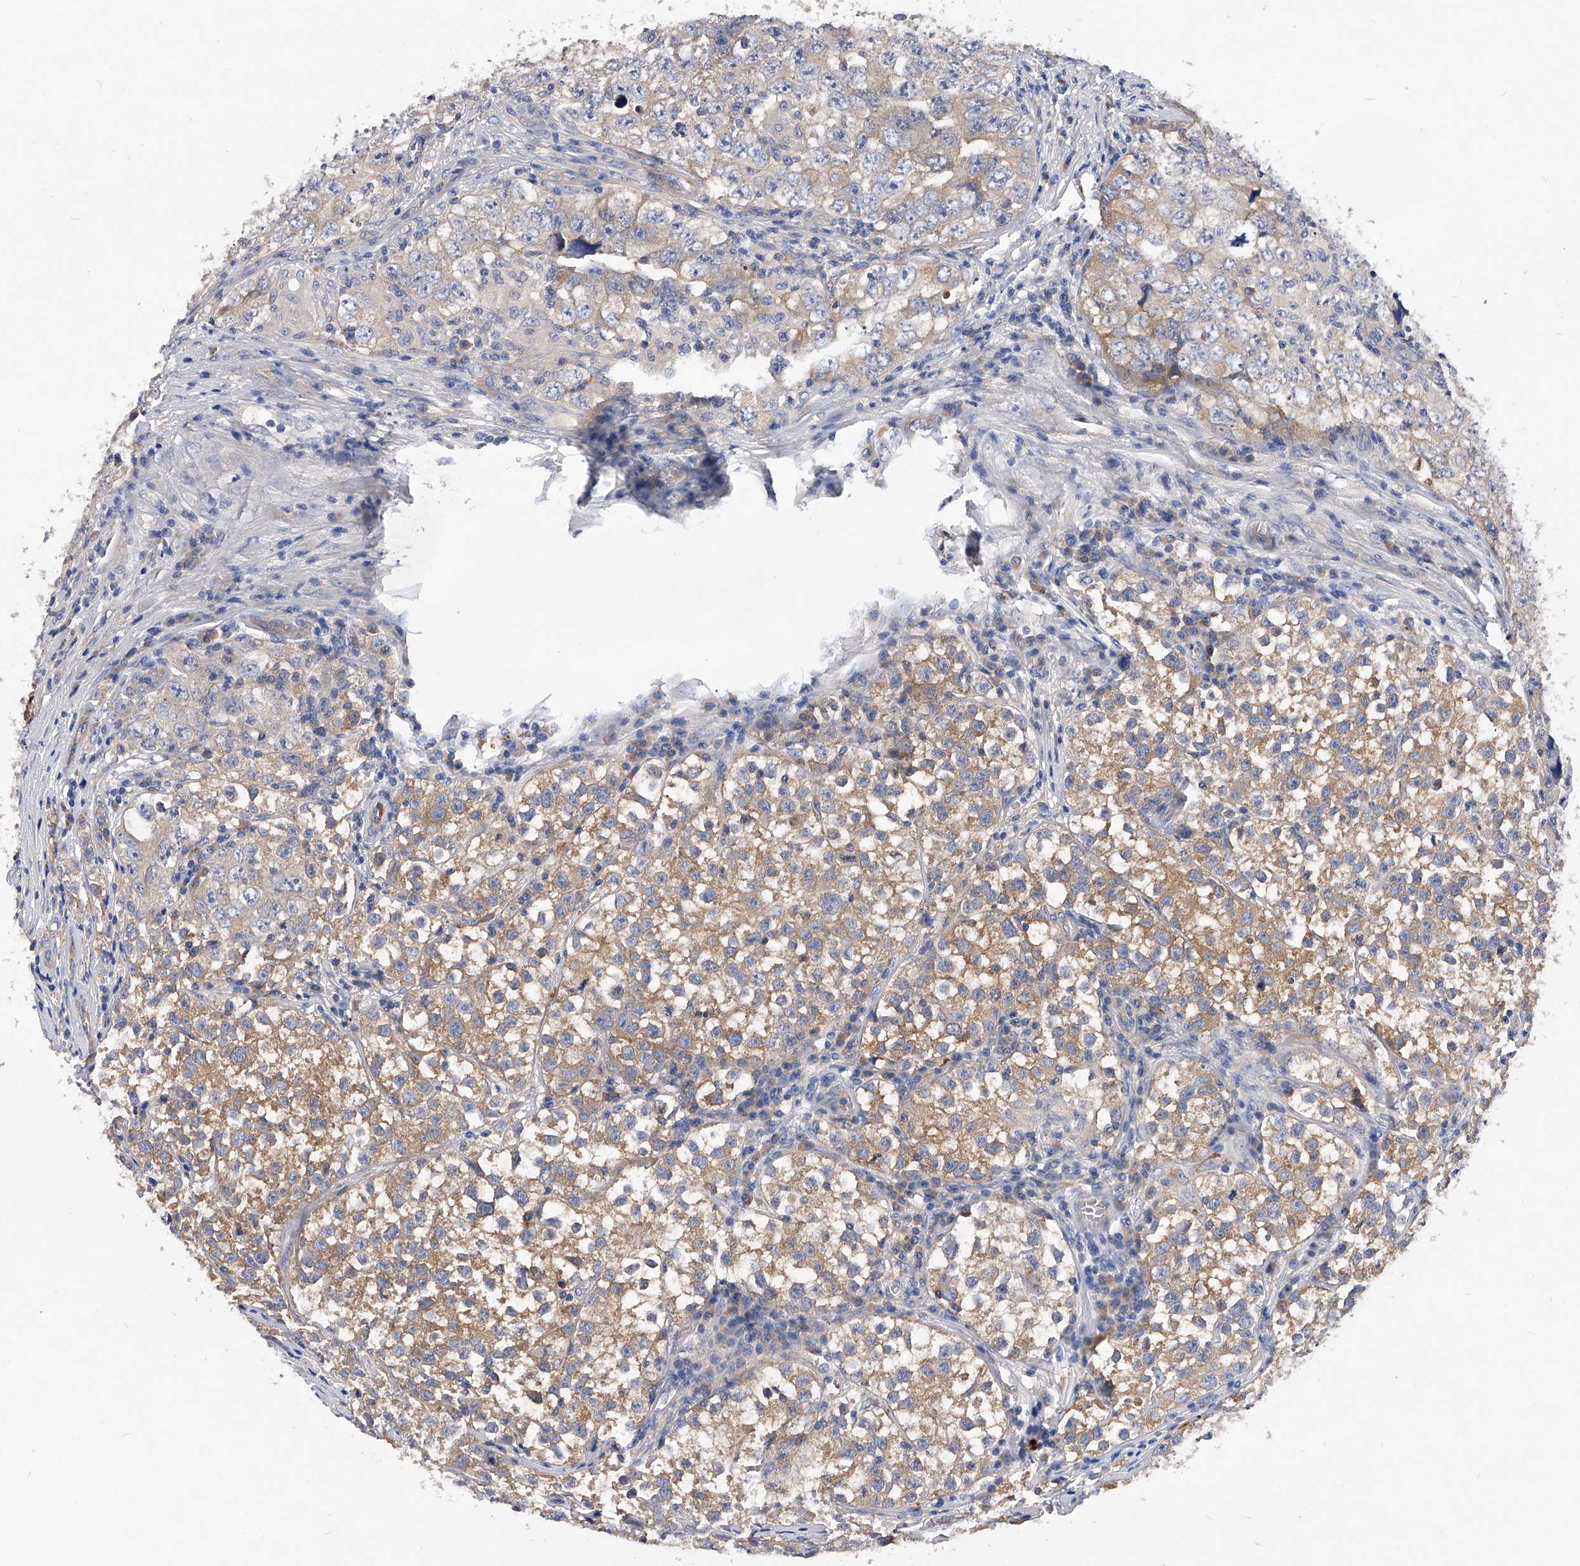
{"staining": {"intensity": "moderate", "quantity": "25%-75%", "location": "cytoplasmic/membranous"}, "tissue": "testis cancer", "cell_type": "Tumor cells", "image_type": "cancer", "snomed": [{"axis": "morphology", "description": "Seminoma, NOS"}, {"axis": "morphology", "description": "Carcinoma, Embryonal, NOS"}, {"axis": "topography", "description": "Testis"}], "caption": "About 25%-75% of tumor cells in human testis cancer exhibit moderate cytoplasmic/membranous protein positivity as visualized by brown immunohistochemical staining.", "gene": "PPP5C", "patient": {"sex": "male", "age": 43}}